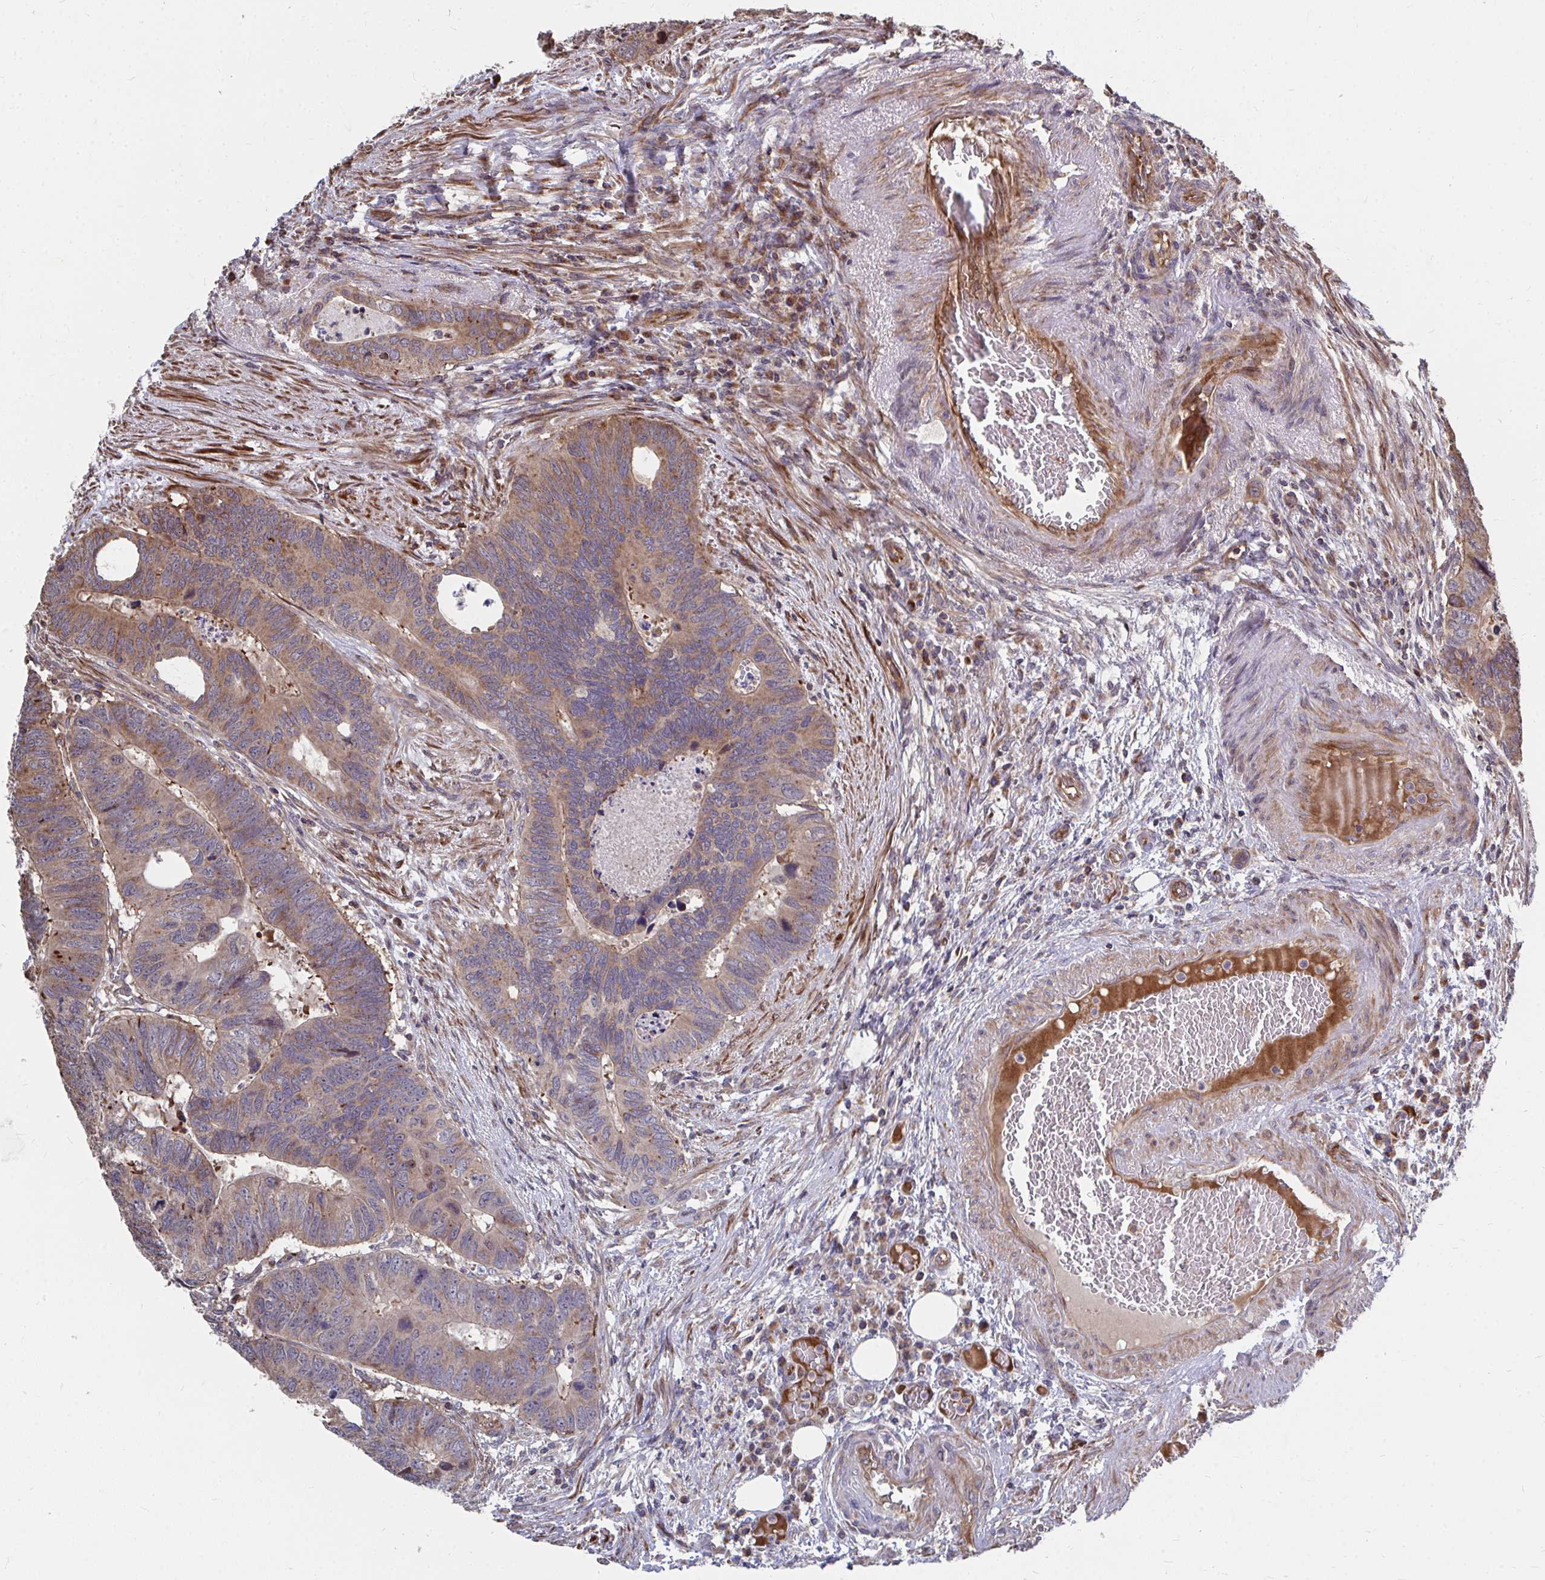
{"staining": {"intensity": "moderate", "quantity": ">75%", "location": "cytoplasmic/membranous"}, "tissue": "colorectal cancer", "cell_type": "Tumor cells", "image_type": "cancer", "snomed": [{"axis": "morphology", "description": "Adenocarcinoma, NOS"}, {"axis": "topography", "description": "Colon"}], "caption": "Moderate cytoplasmic/membranous expression for a protein is present in approximately >75% of tumor cells of adenocarcinoma (colorectal) using immunohistochemistry.", "gene": "FAM89A", "patient": {"sex": "male", "age": 62}}